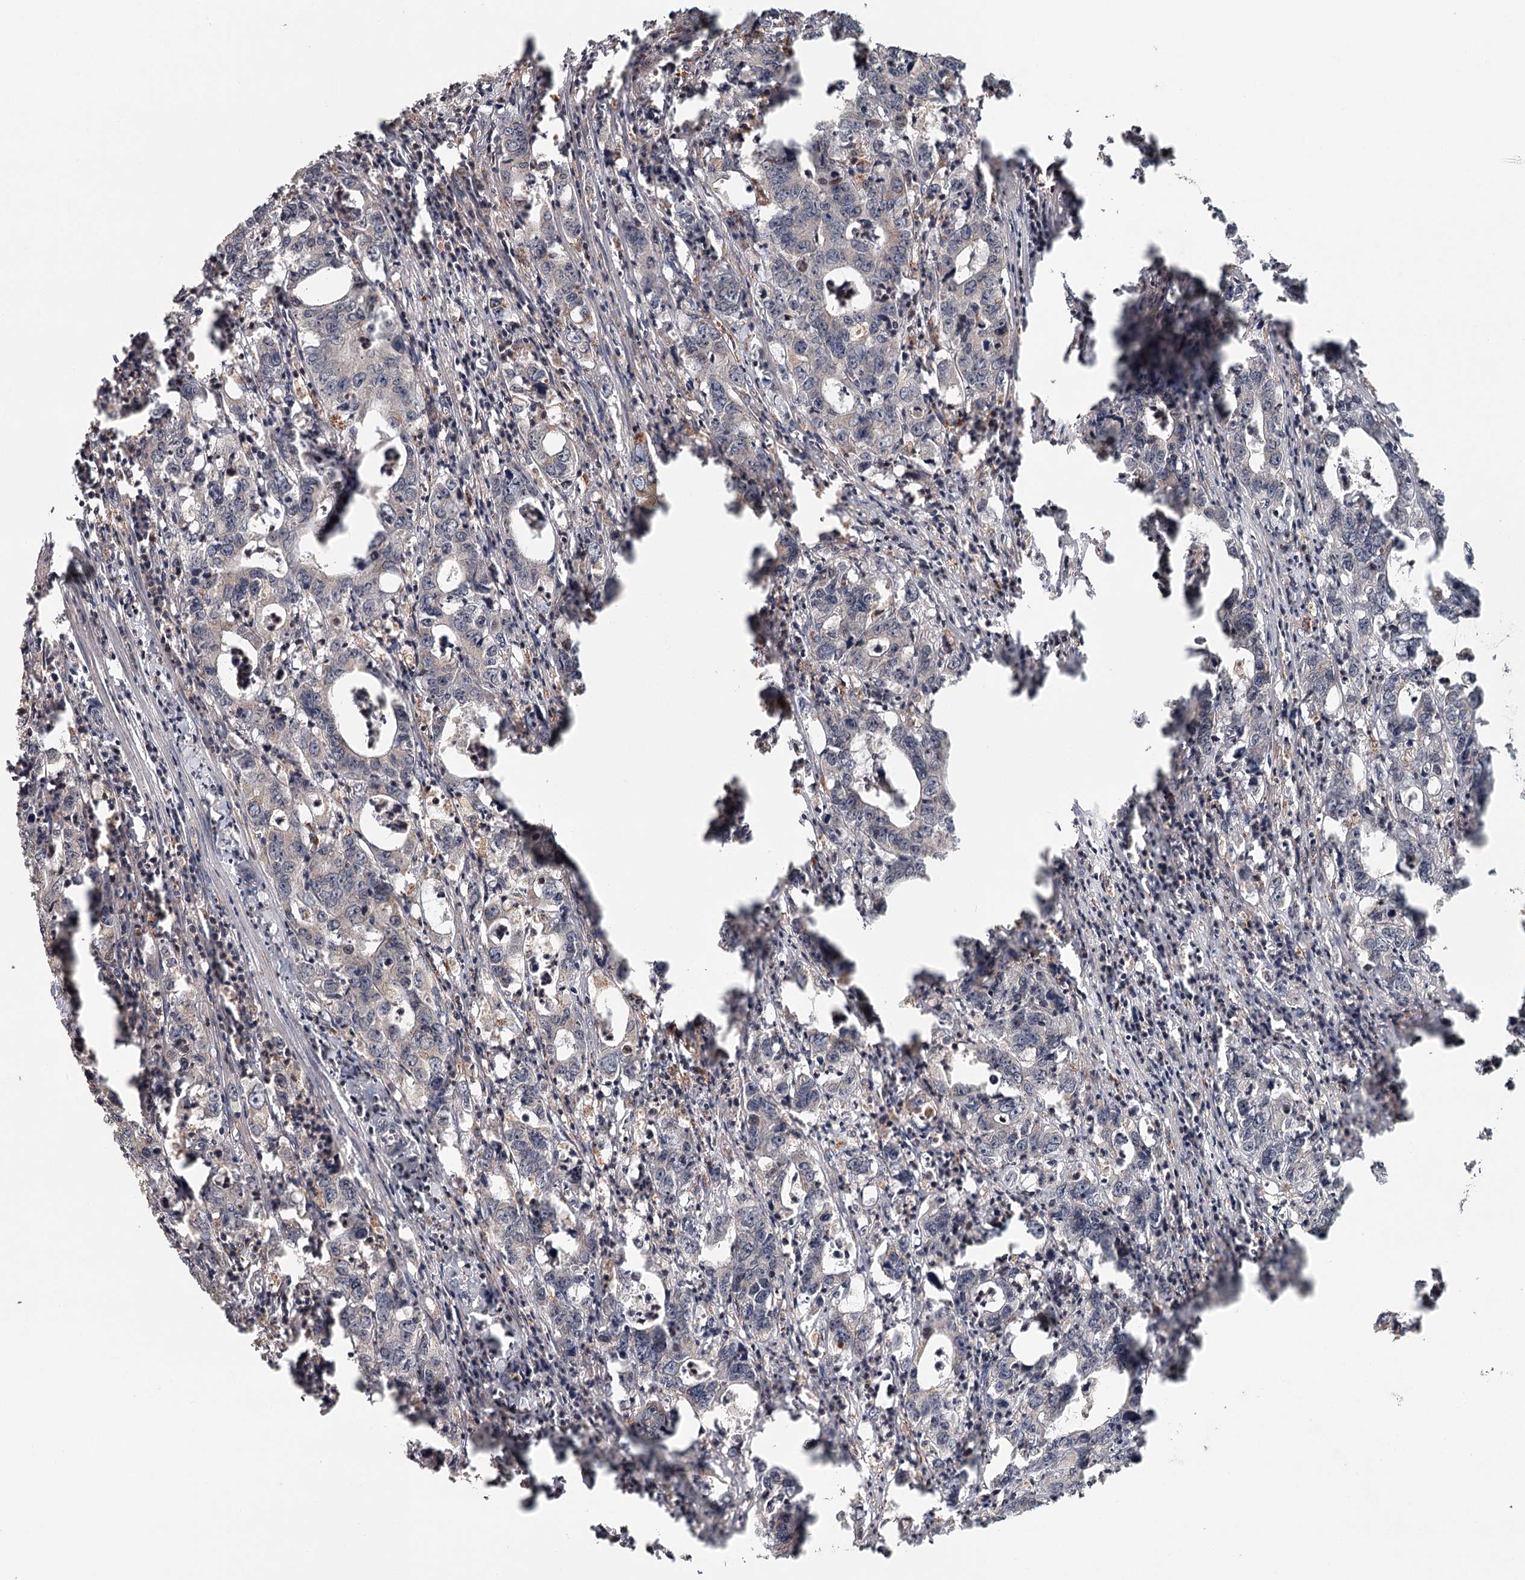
{"staining": {"intensity": "negative", "quantity": "none", "location": "none"}, "tissue": "colorectal cancer", "cell_type": "Tumor cells", "image_type": "cancer", "snomed": [{"axis": "morphology", "description": "Adenocarcinoma, NOS"}, {"axis": "topography", "description": "Colon"}], "caption": "The photomicrograph demonstrates no significant positivity in tumor cells of colorectal cancer. The staining was performed using DAB to visualize the protein expression in brown, while the nuclei were stained in blue with hematoxylin (Magnification: 20x).", "gene": "FAXC", "patient": {"sex": "female", "age": 75}}